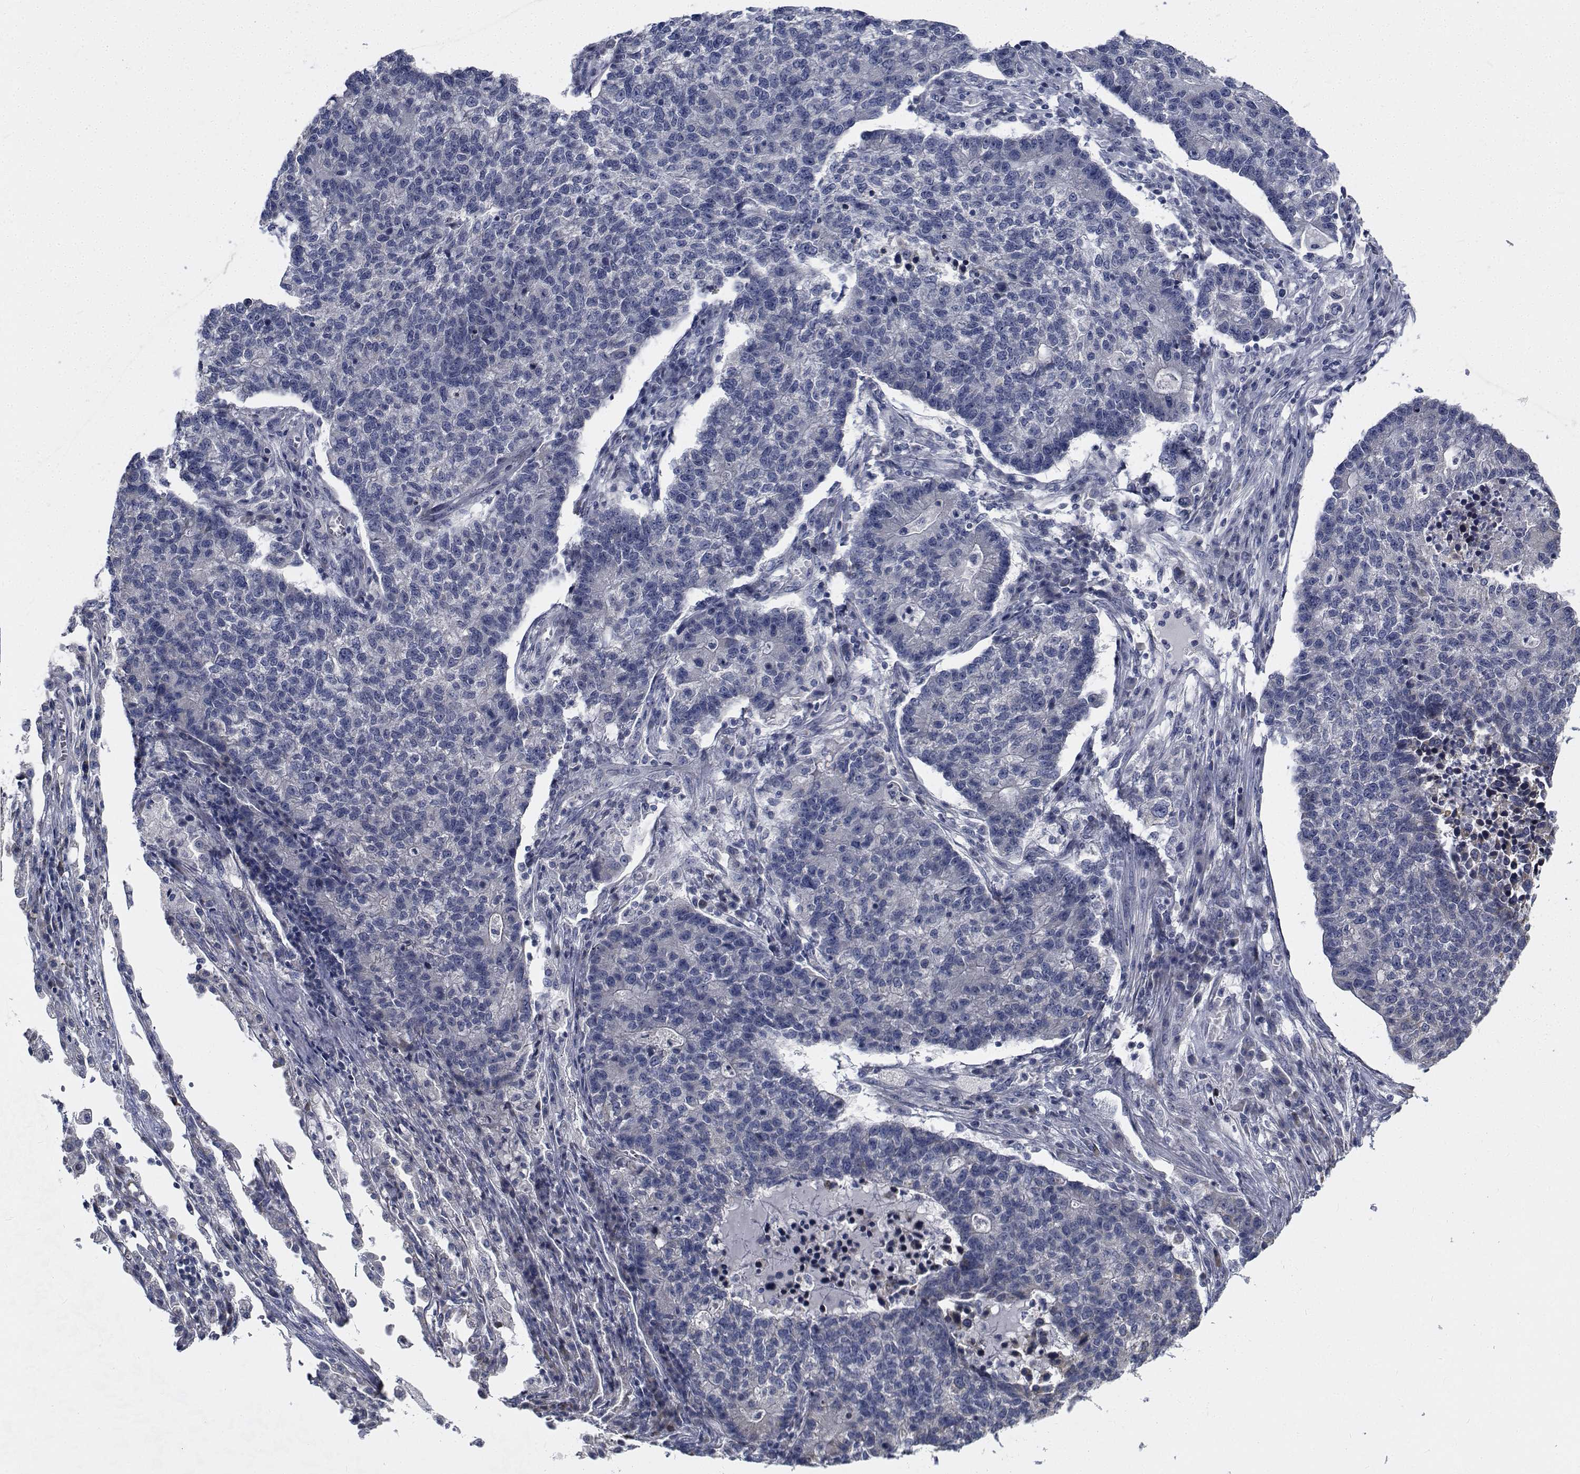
{"staining": {"intensity": "negative", "quantity": "none", "location": "none"}, "tissue": "lung cancer", "cell_type": "Tumor cells", "image_type": "cancer", "snomed": [{"axis": "morphology", "description": "Adenocarcinoma, NOS"}, {"axis": "topography", "description": "Lung"}], "caption": "A high-resolution micrograph shows IHC staining of adenocarcinoma (lung), which reveals no significant positivity in tumor cells.", "gene": "TTBK1", "patient": {"sex": "male", "age": 57}}